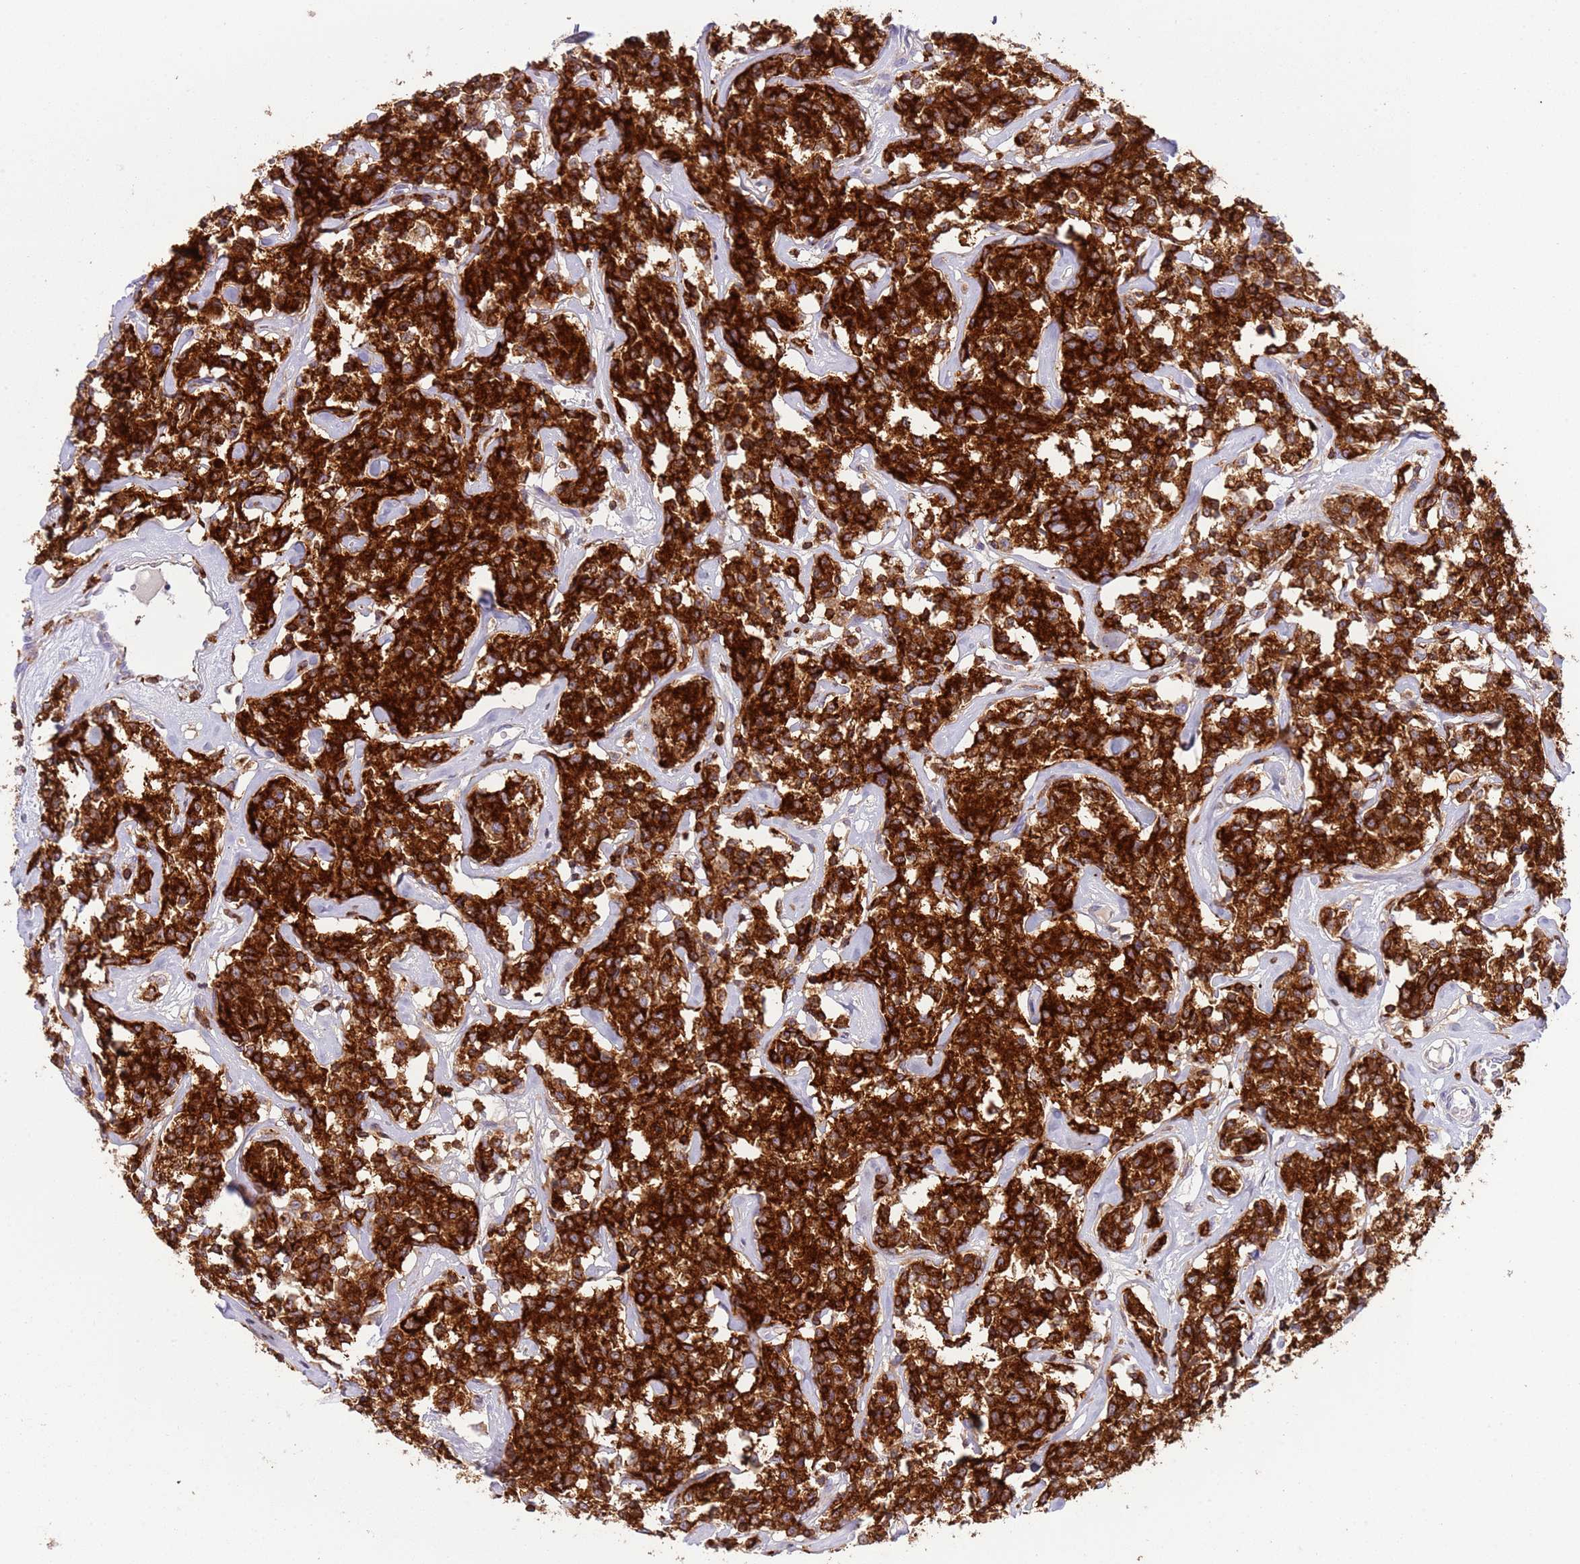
{"staining": {"intensity": "strong", "quantity": ">75%", "location": "cytoplasmic/membranous"}, "tissue": "lymphoma", "cell_type": "Tumor cells", "image_type": "cancer", "snomed": [{"axis": "morphology", "description": "Malignant lymphoma, non-Hodgkin's type, Low grade"}, {"axis": "topography", "description": "Small intestine"}], "caption": "A micrograph showing strong cytoplasmic/membranous expression in approximately >75% of tumor cells in malignant lymphoma, non-Hodgkin's type (low-grade), as visualized by brown immunohistochemical staining.", "gene": "TTPAL", "patient": {"sex": "female", "age": 59}}